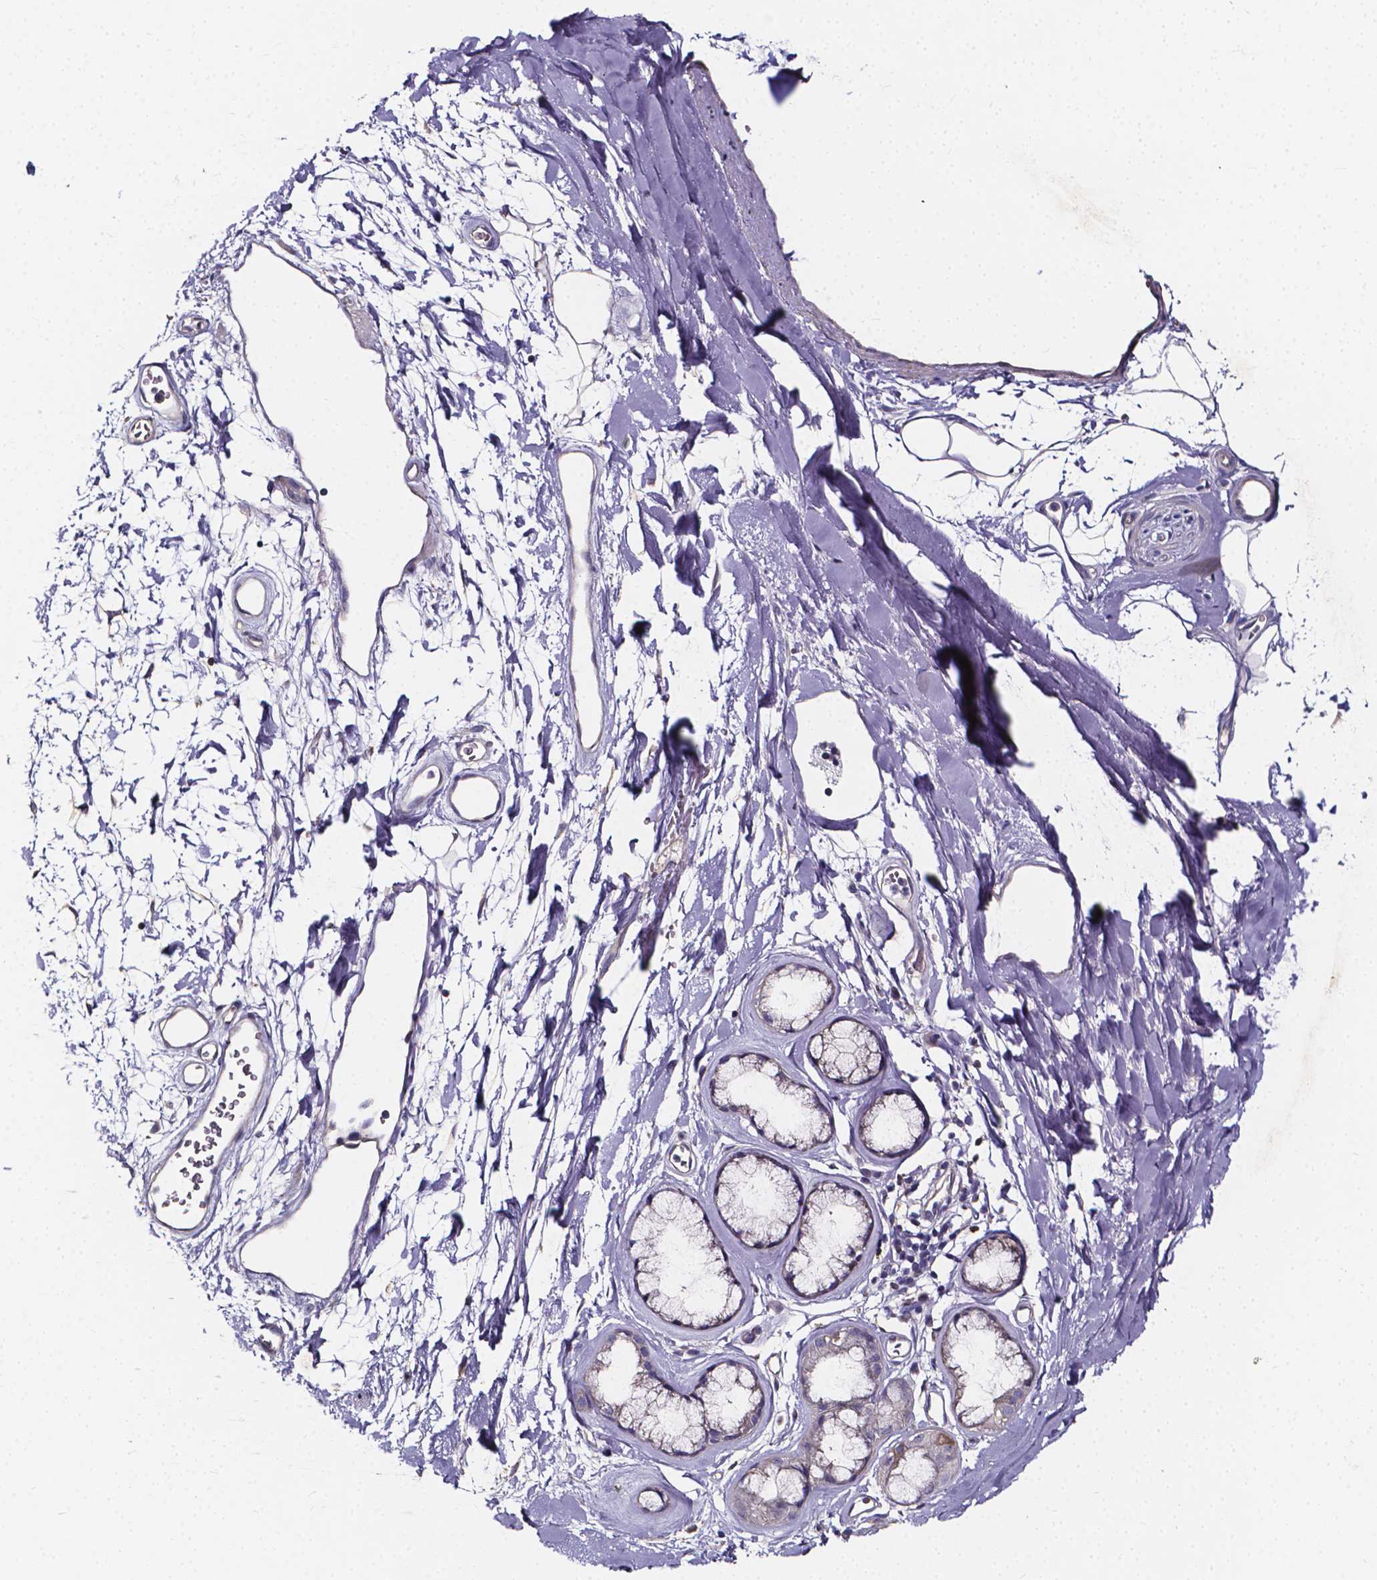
{"staining": {"intensity": "weak", "quantity": "<25%", "location": "cytoplasmic/membranous"}, "tissue": "adipose tissue", "cell_type": "Adipocytes", "image_type": "normal", "snomed": [{"axis": "morphology", "description": "Normal tissue, NOS"}, {"axis": "topography", "description": "Cartilage tissue"}, {"axis": "topography", "description": "Bronchus"}], "caption": "This is a micrograph of immunohistochemistry staining of unremarkable adipose tissue, which shows no expression in adipocytes. Brightfield microscopy of immunohistochemistry (IHC) stained with DAB (3,3'-diaminobenzidine) (brown) and hematoxylin (blue), captured at high magnification.", "gene": "THEMIS", "patient": {"sex": "male", "age": 58}}